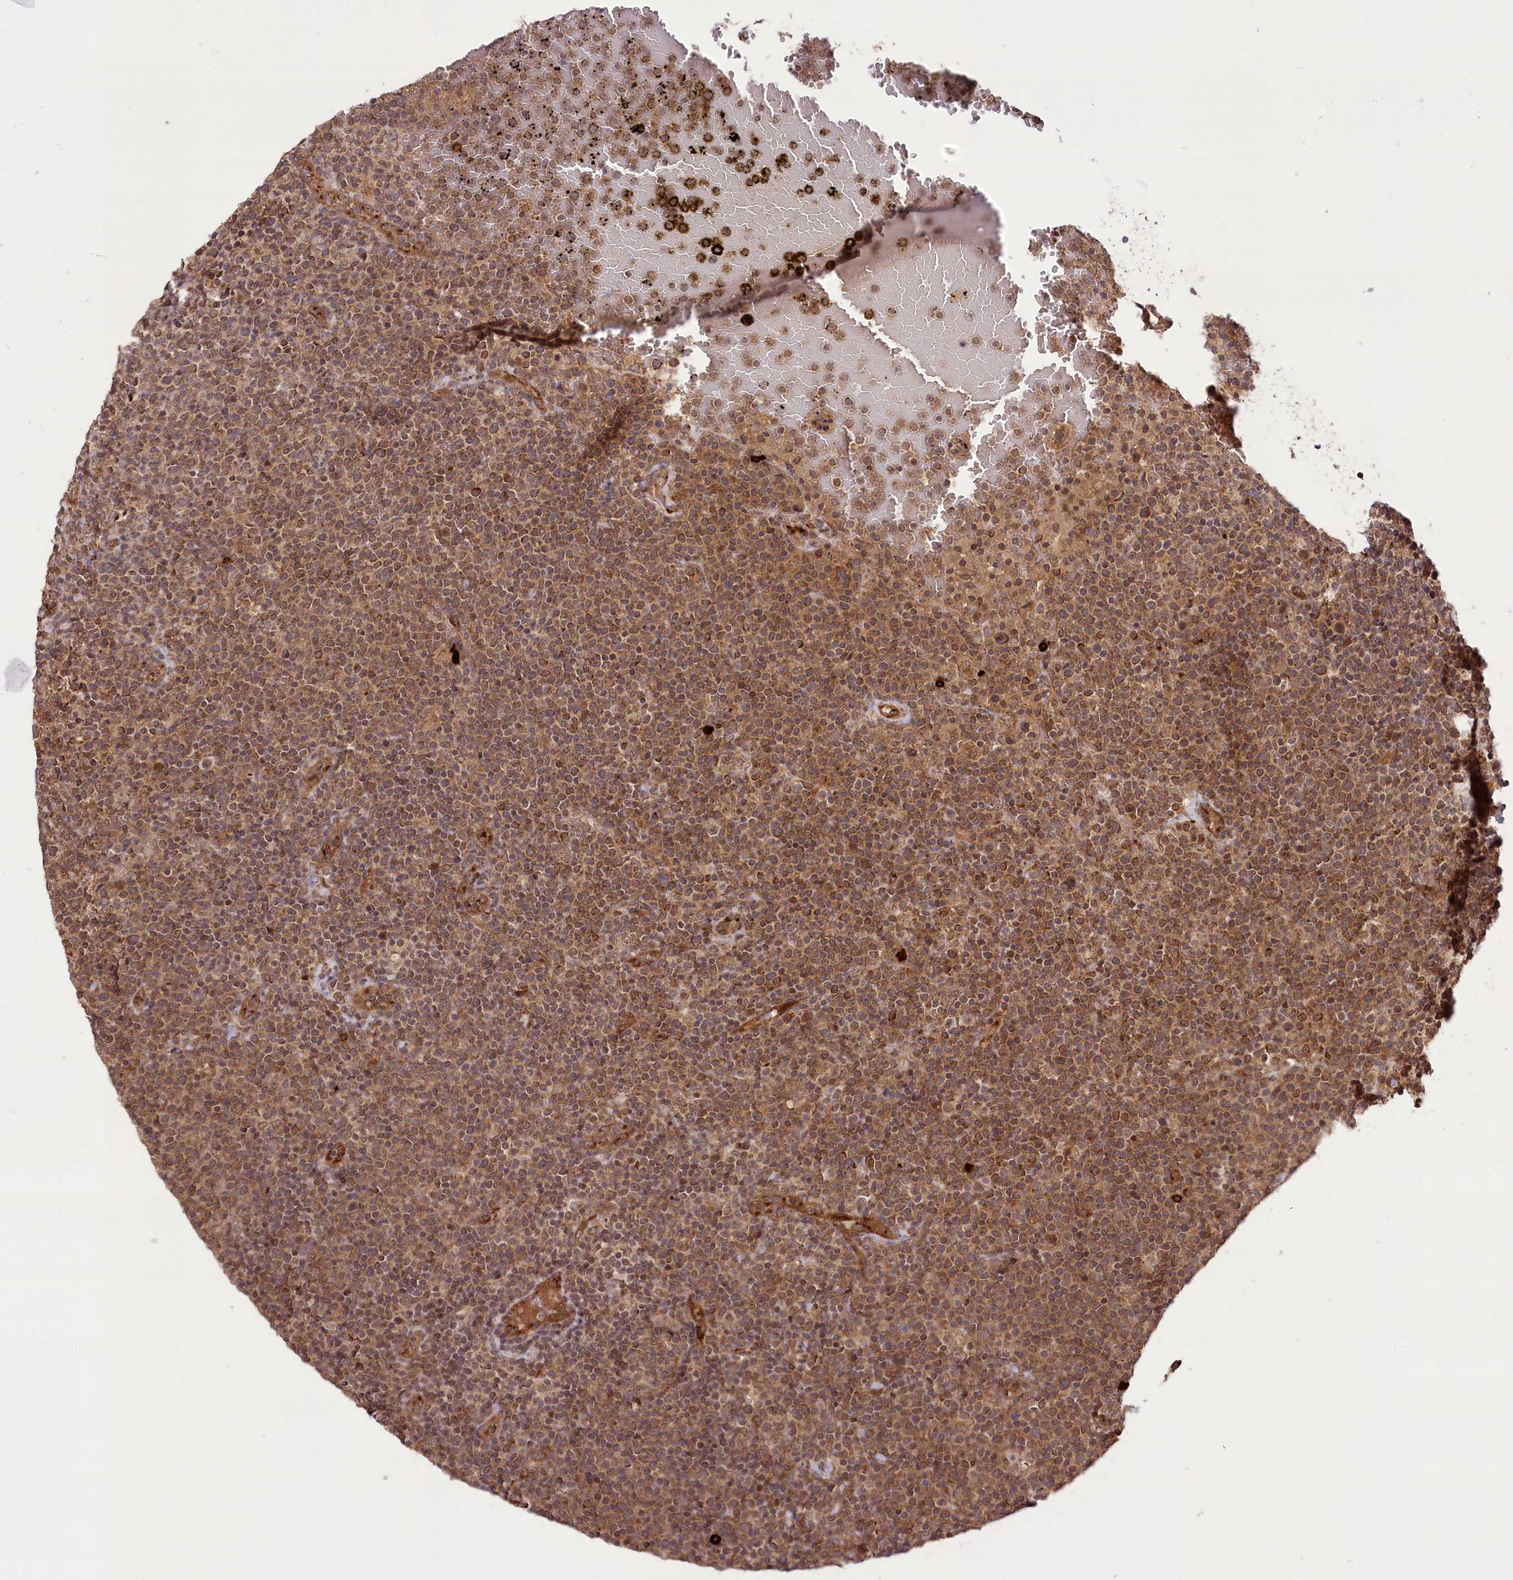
{"staining": {"intensity": "moderate", "quantity": ">75%", "location": "cytoplasmic/membranous"}, "tissue": "lymphoma", "cell_type": "Tumor cells", "image_type": "cancer", "snomed": [{"axis": "morphology", "description": "Malignant lymphoma, non-Hodgkin's type, High grade"}, {"axis": "topography", "description": "Lymph node"}], "caption": "Protein analysis of lymphoma tissue reveals moderate cytoplasmic/membranous expression in about >75% of tumor cells. The staining is performed using DAB (3,3'-diaminobenzidine) brown chromogen to label protein expression. The nuclei are counter-stained blue using hematoxylin.", "gene": "CARD19", "patient": {"sex": "male", "age": 61}}